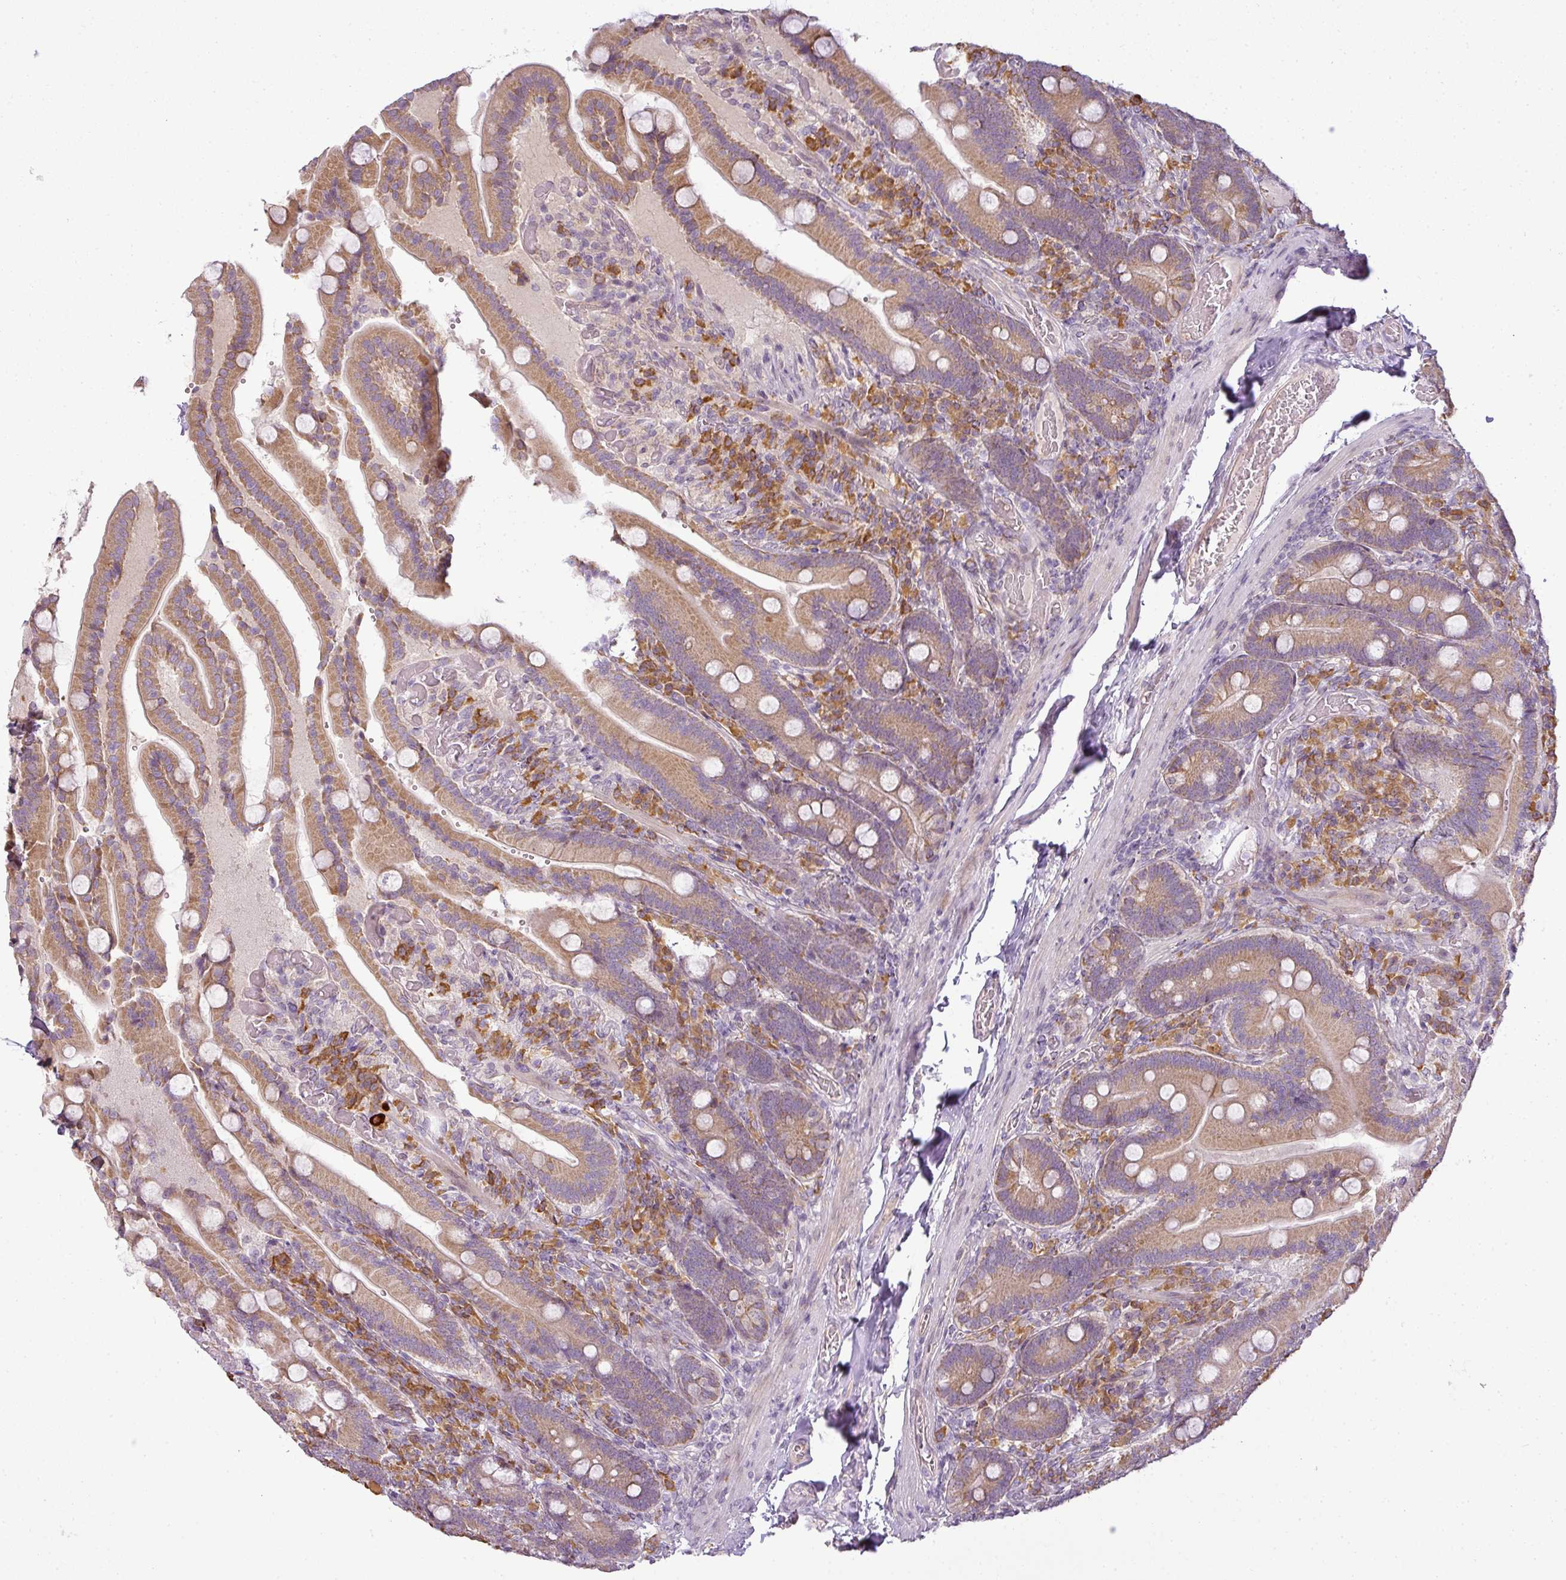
{"staining": {"intensity": "moderate", "quantity": ">75%", "location": "cytoplasmic/membranous"}, "tissue": "duodenum", "cell_type": "Glandular cells", "image_type": "normal", "snomed": [{"axis": "morphology", "description": "Normal tissue, NOS"}, {"axis": "topography", "description": "Duodenum"}], "caption": "Immunohistochemical staining of benign duodenum exhibits >75% levels of moderate cytoplasmic/membranous protein expression in about >75% of glandular cells.", "gene": "LY75", "patient": {"sex": "female", "age": 62}}